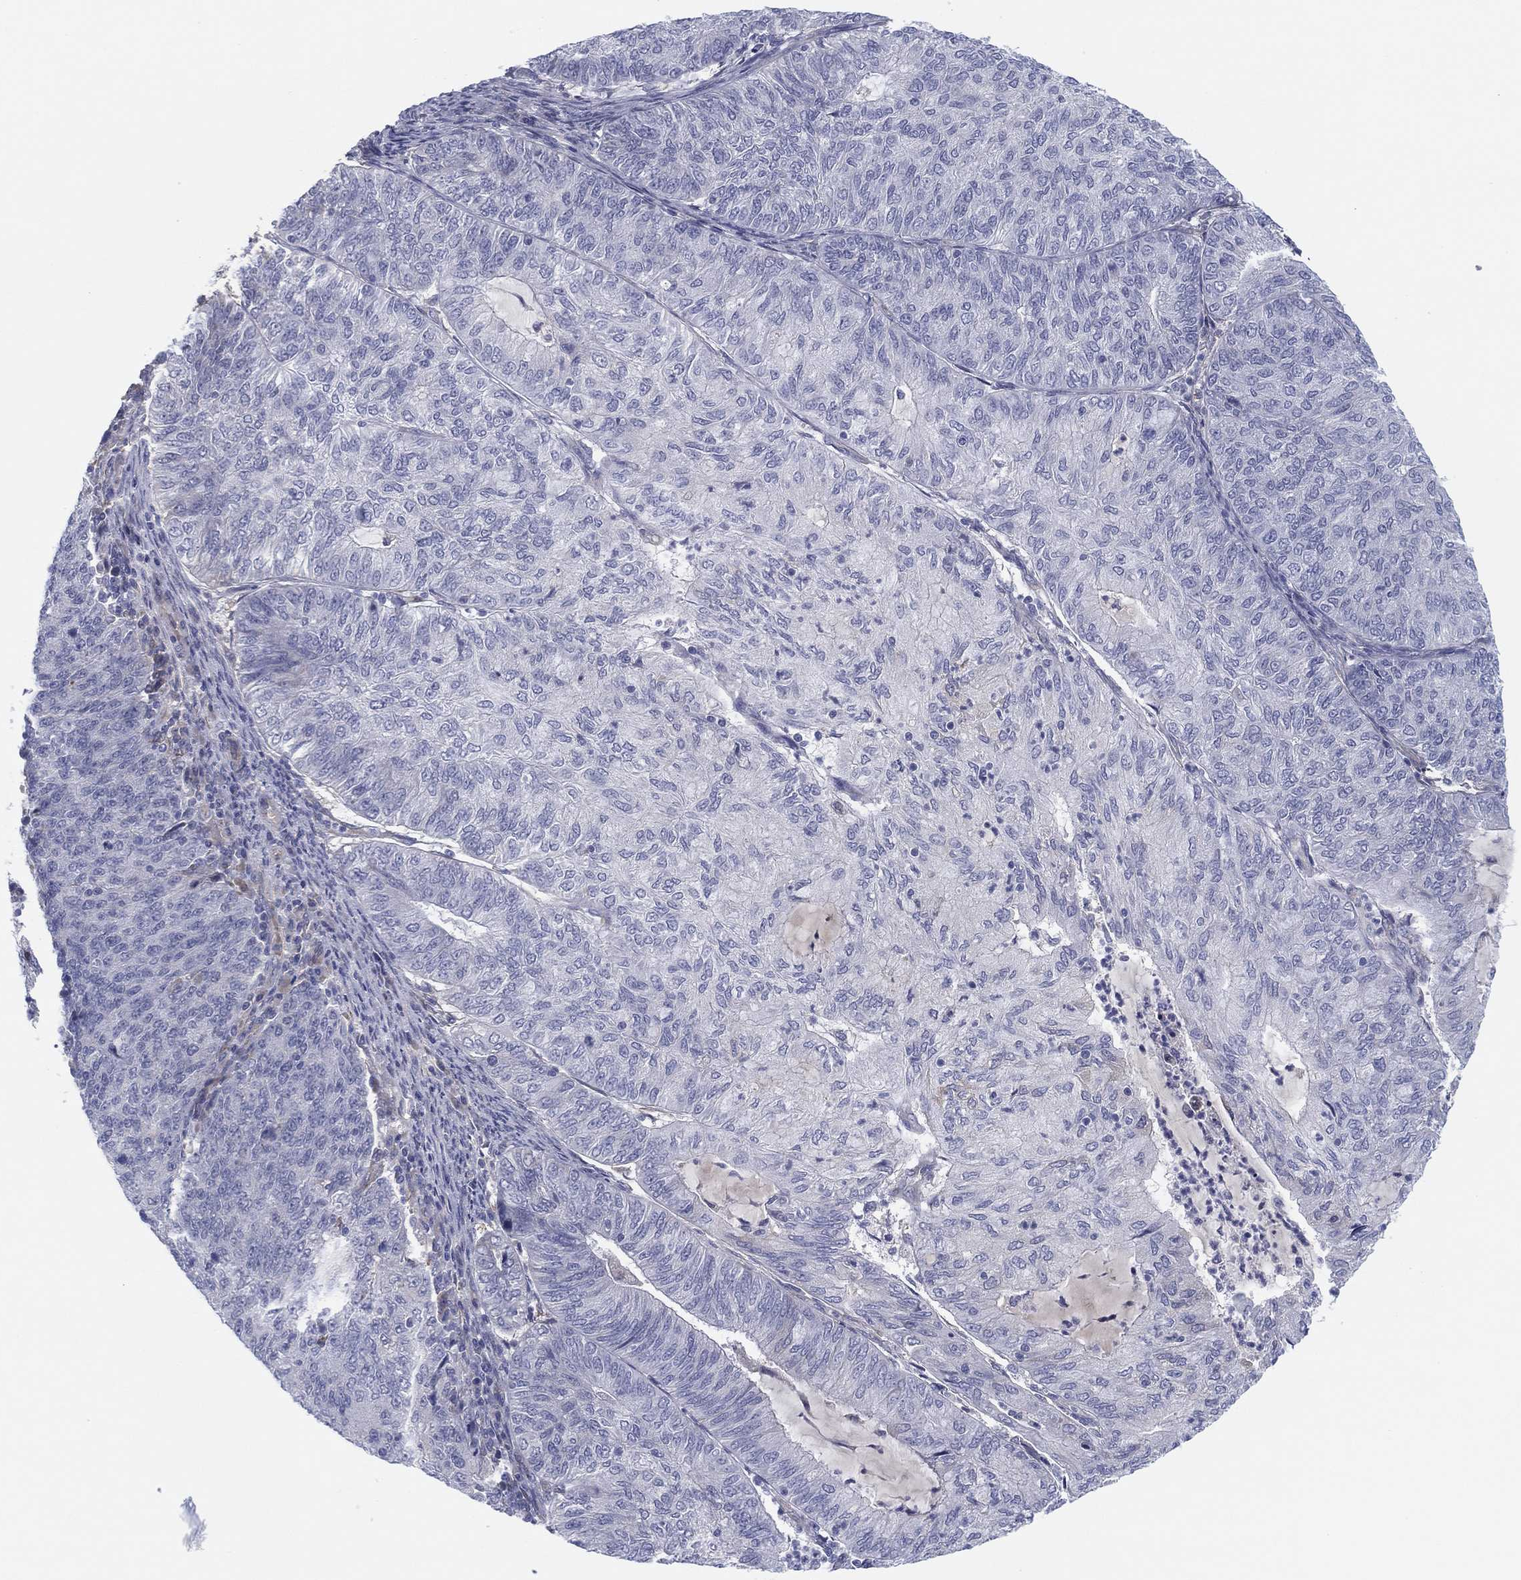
{"staining": {"intensity": "negative", "quantity": "none", "location": "none"}, "tissue": "endometrial cancer", "cell_type": "Tumor cells", "image_type": "cancer", "snomed": [{"axis": "morphology", "description": "Adenocarcinoma, NOS"}, {"axis": "topography", "description": "Endometrium"}], "caption": "High magnification brightfield microscopy of adenocarcinoma (endometrial) stained with DAB (brown) and counterstained with hematoxylin (blue): tumor cells show no significant expression. The staining was performed using DAB (3,3'-diaminobenzidine) to visualize the protein expression in brown, while the nuclei were stained in blue with hematoxylin (Magnification: 20x).", "gene": "MLF1", "patient": {"sex": "female", "age": 82}}